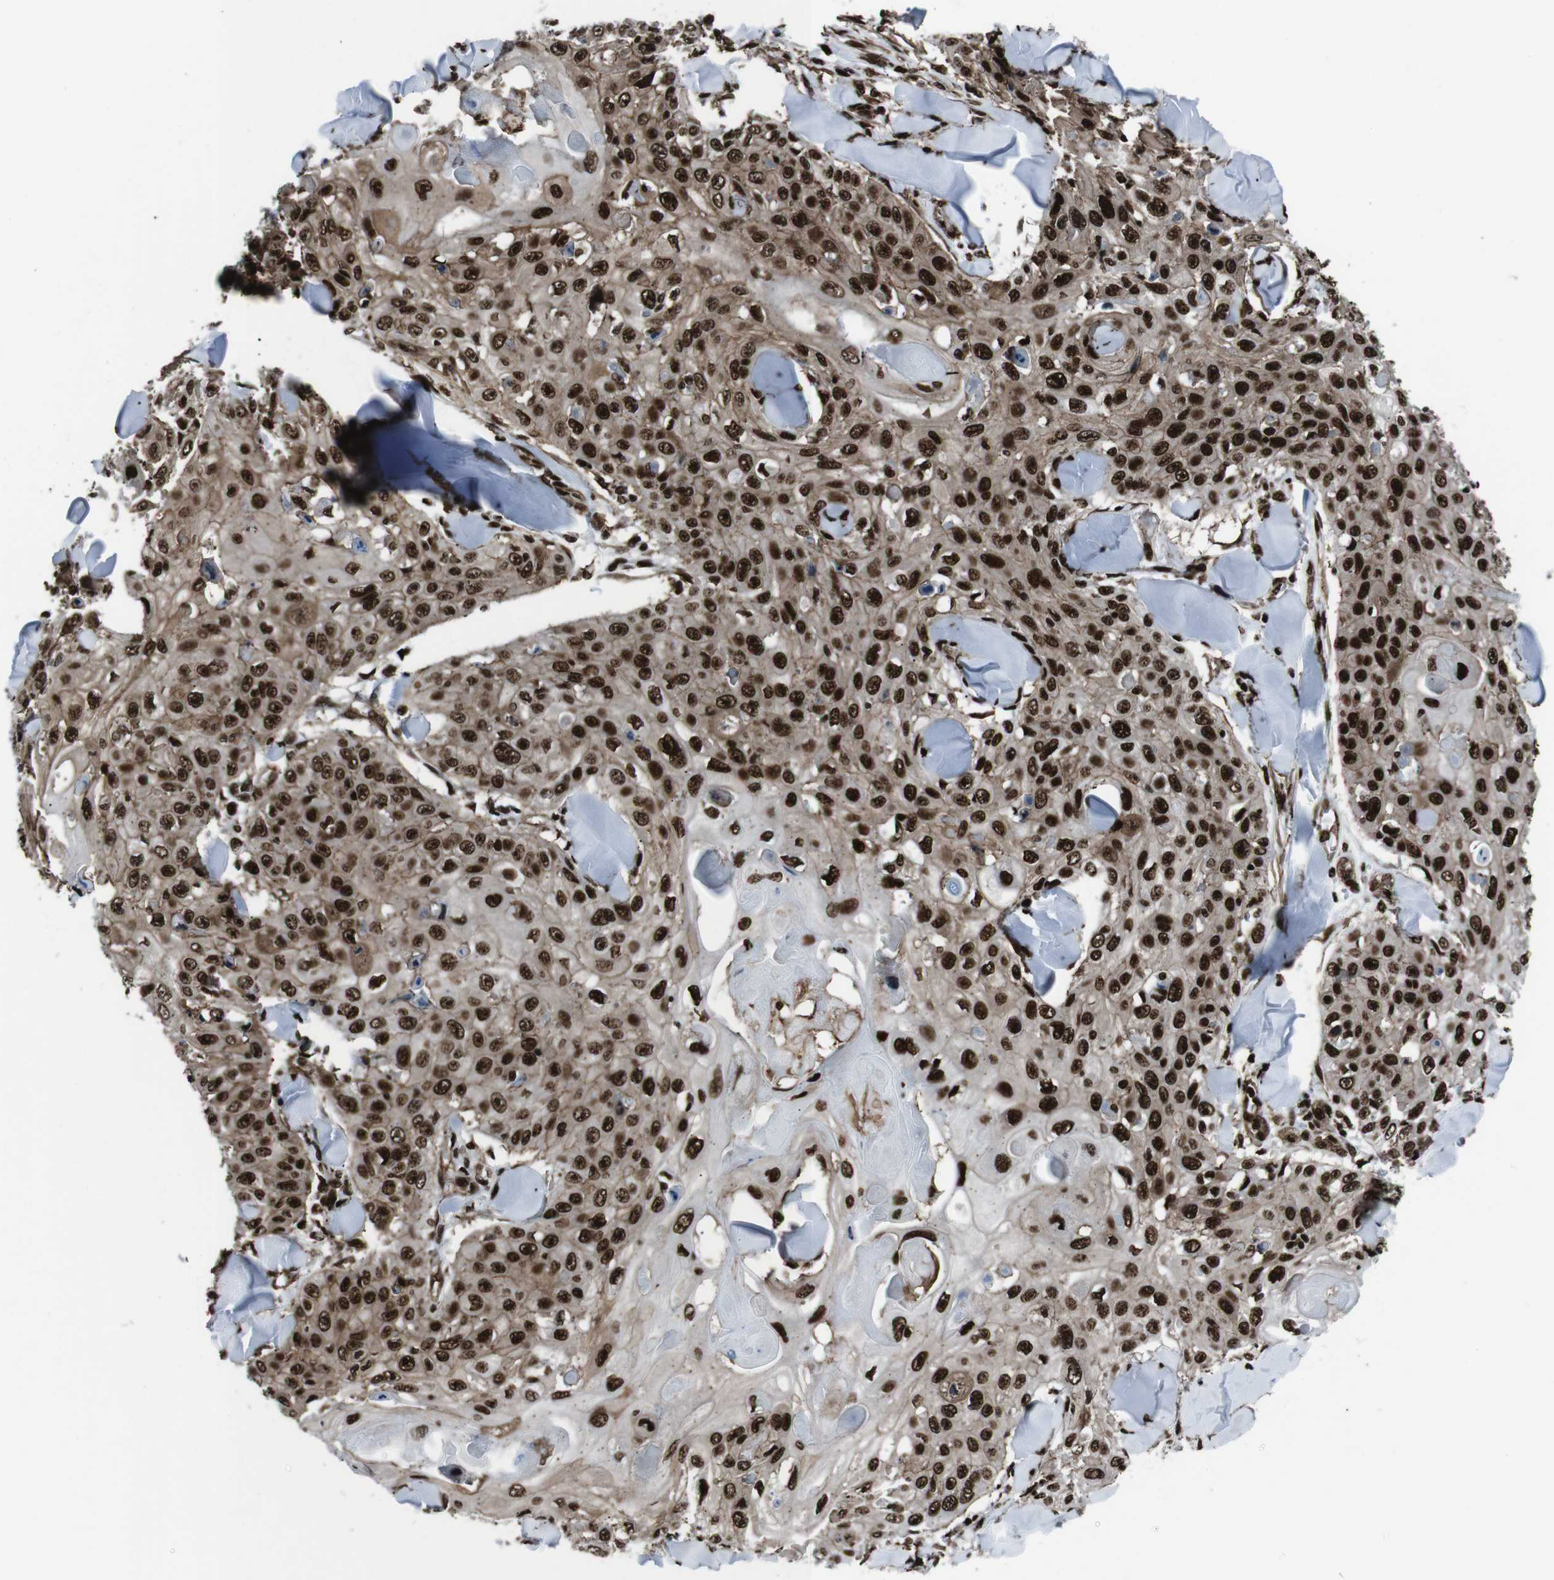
{"staining": {"intensity": "strong", "quantity": ">75%", "location": "cytoplasmic/membranous,nuclear"}, "tissue": "skin cancer", "cell_type": "Tumor cells", "image_type": "cancer", "snomed": [{"axis": "morphology", "description": "Squamous cell carcinoma, NOS"}, {"axis": "topography", "description": "Skin"}], "caption": "Protein expression analysis of skin cancer demonstrates strong cytoplasmic/membranous and nuclear positivity in approximately >75% of tumor cells.", "gene": "HNRNPU", "patient": {"sex": "male", "age": 86}}